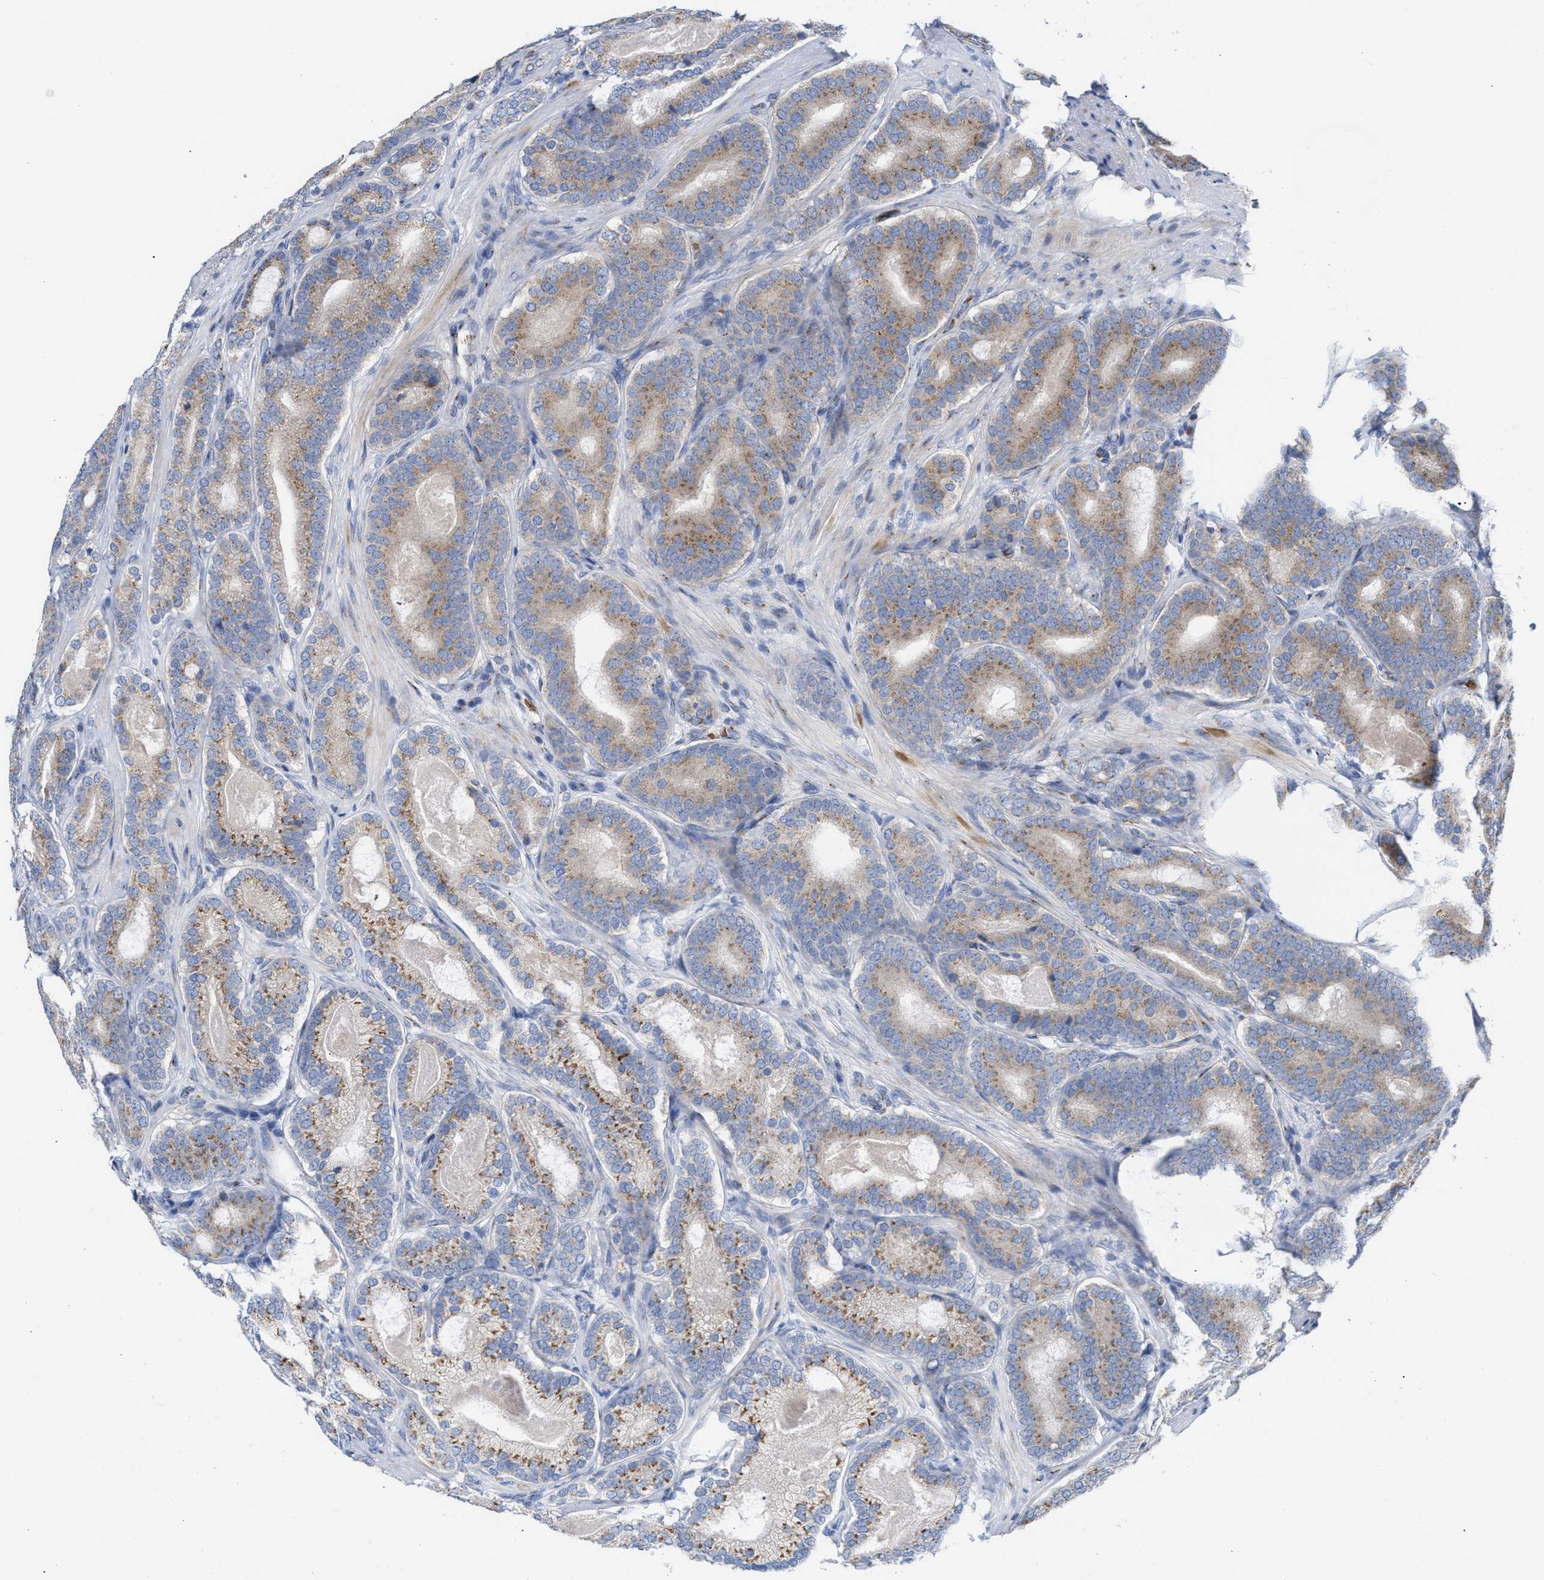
{"staining": {"intensity": "moderate", "quantity": "25%-75%", "location": "cytoplasmic/membranous"}, "tissue": "prostate cancer", "cell_type": "Tumor cells", "image_type": "cancer", "snomed": [{"axis": "morphology", "description": "Adenocarcinoma, High grade"}, {"axis": "topography", "description": "Prostate"}], "caption": "This photomicrograph shows immunohistochemistry staining of human prostate cancer (adenocarcinoma (high-grade)), with medium moderate cytoplasmic/membranous expression in about 25%-75% of tumor cells.", "gene": "CCL2", "patient": {"sex": "male", "age": 60}}